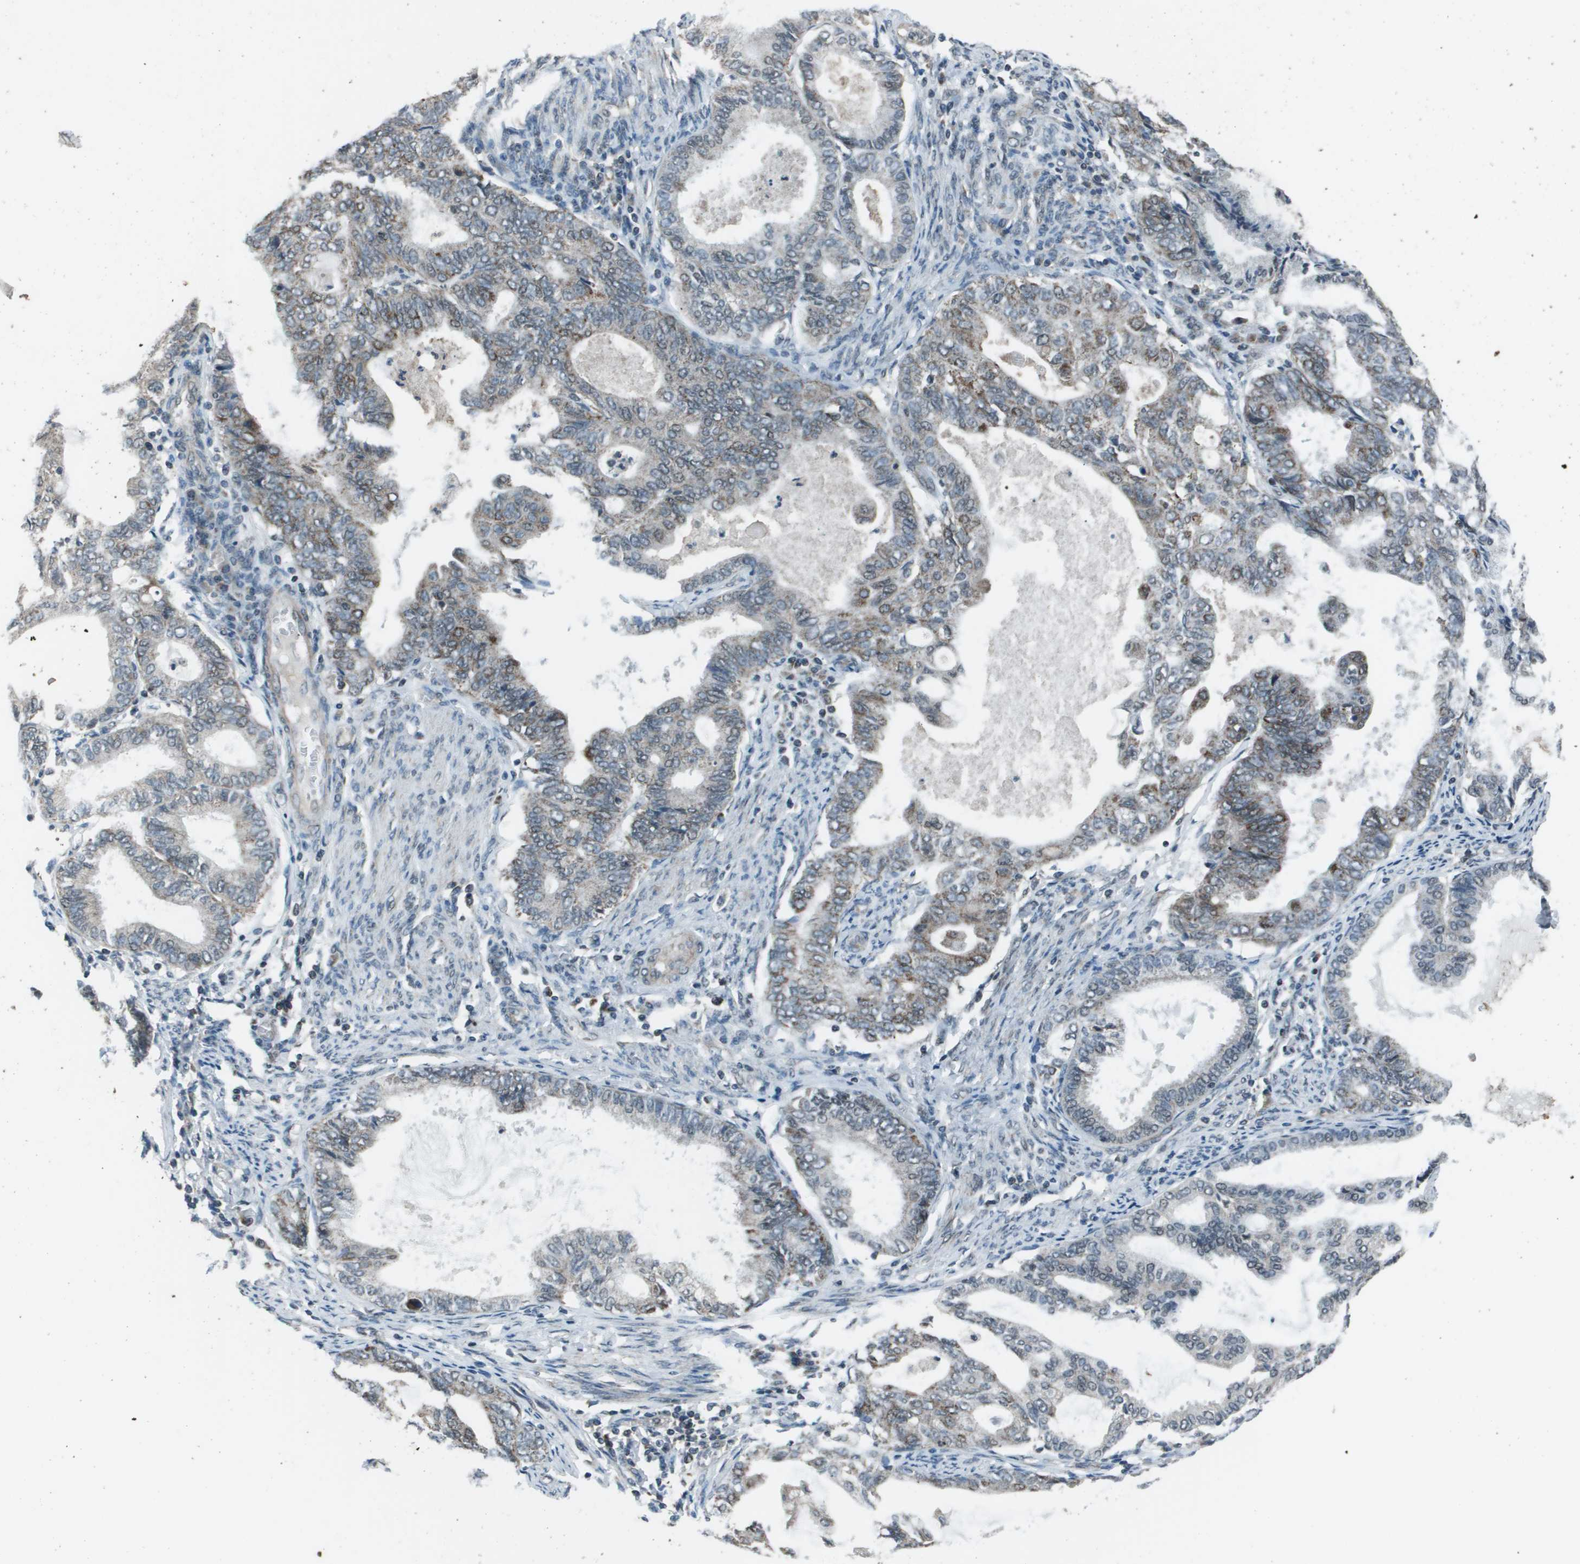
{"staining": {"intensity": "moderate", "quantity": "25%-75%", "location": "cytoplasmic/membranous"}, "tissue": "endometrial cancer", "cell_type": "Tumor cells", "image_type": "cancer", "snomed": [{"axis": "morphology", "description": "Adenocarcinoma, NOS"}, {"axis": "topography", "description": "Endometrium"}], "caption": "Endometrial adenocarcinoma tissue reveals moderate cytoplasmic/membranous positivity in about 25%-75% of tumor cells (IHC, brightfield microscopy, high magnification).", "gene": "PPFIA1", "patient": {"sex": "female", "age": 86}}